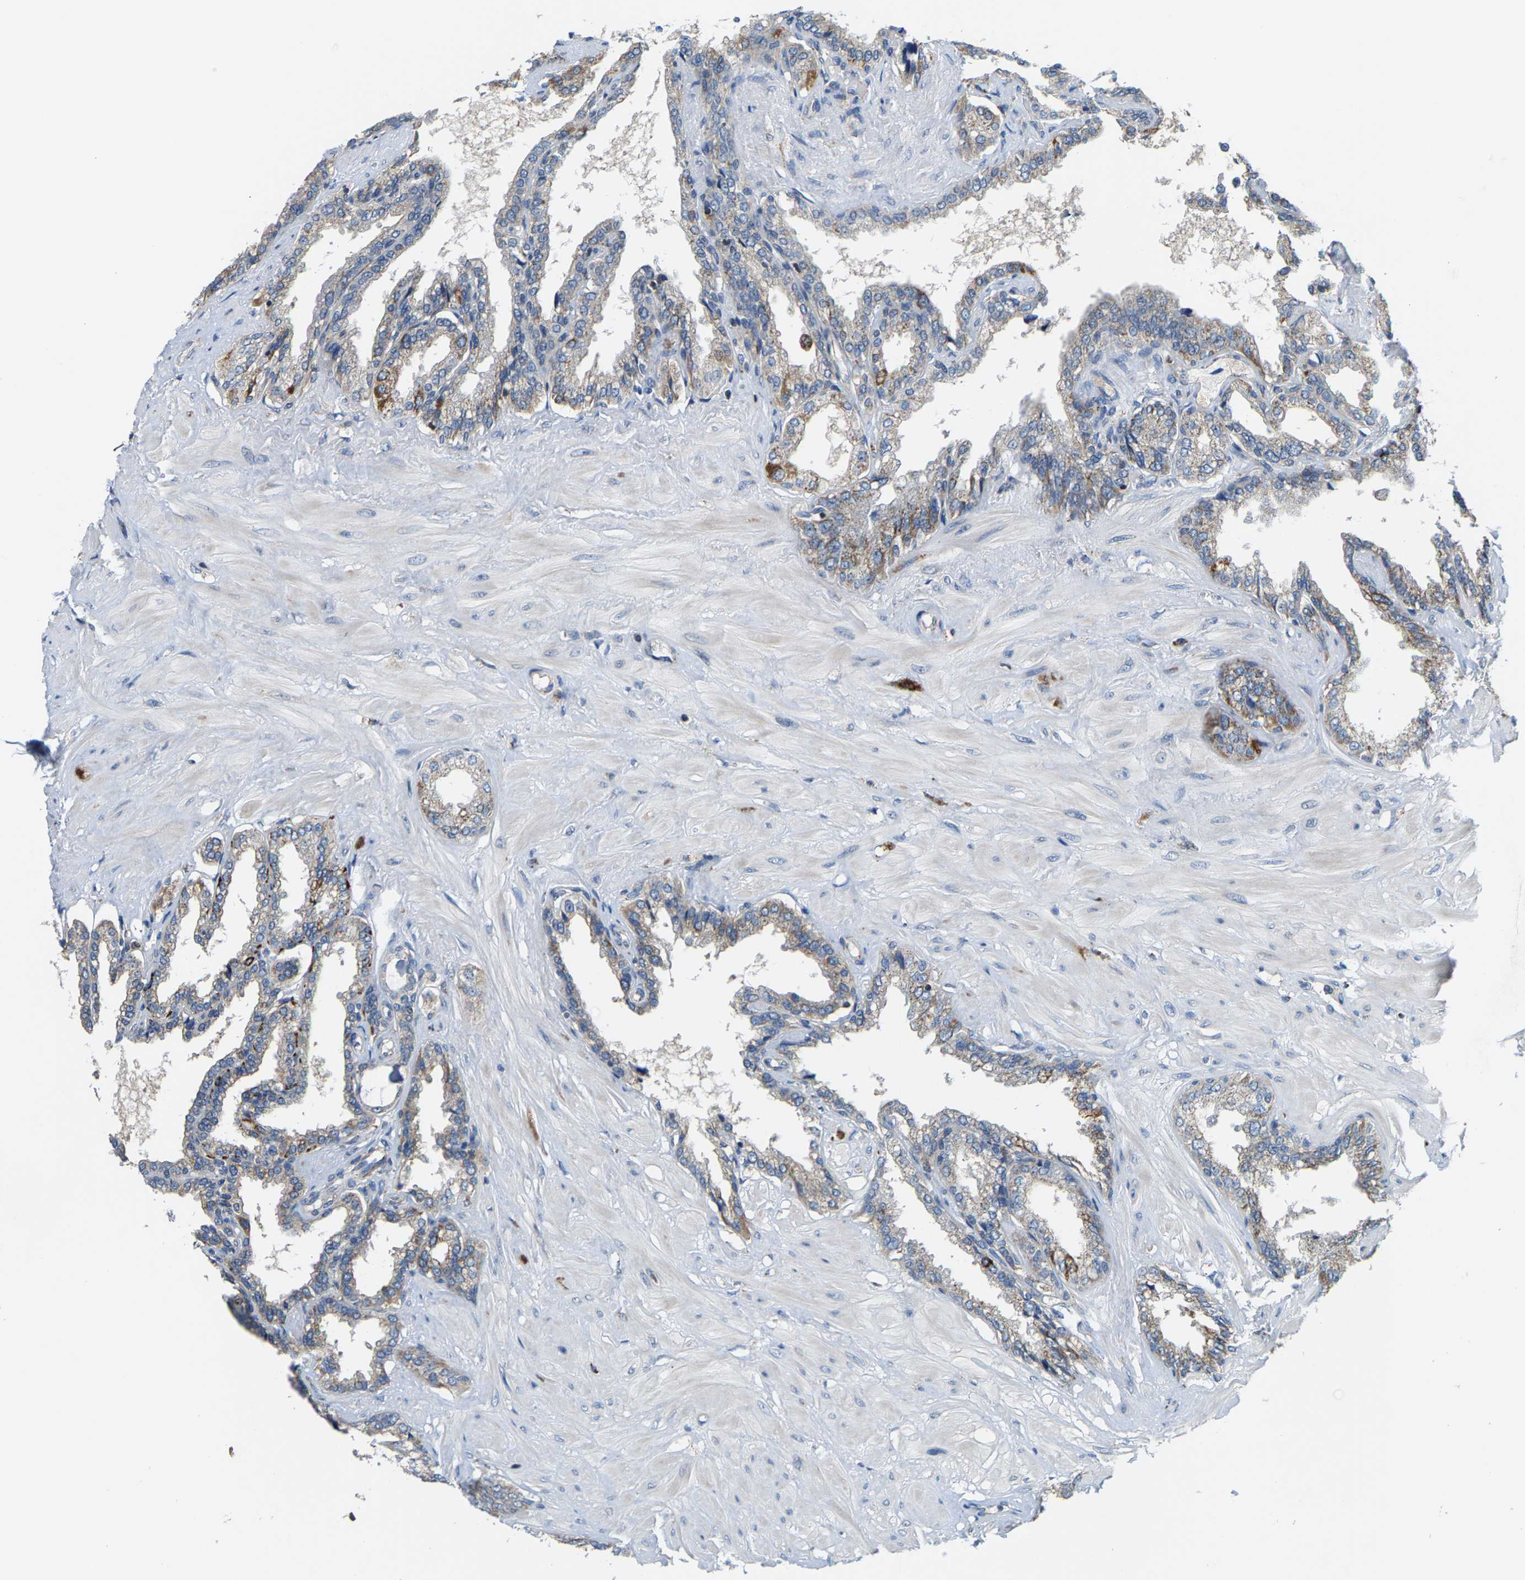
{"staining": {"intensity": "moderate", "quantity": "25%-75%", "location": "cytoplasmic/membranous"}, "tissue": "seminal vesicle", "cell_type": "Glandular cells", "image_type": "normal", "snomed": [{"axis": "morphology", "description": "Normal tissue, NOS"}, {"axis": "topography", "description": "Seminal veicle"}], "caption": "The immunohistochemical stain shows moderate cytoplasmic/membranous expression in glandular cells of normal seminal vesicle.", "gene": "SHMT2", "patient": {"sex": "male", "age": 46}}